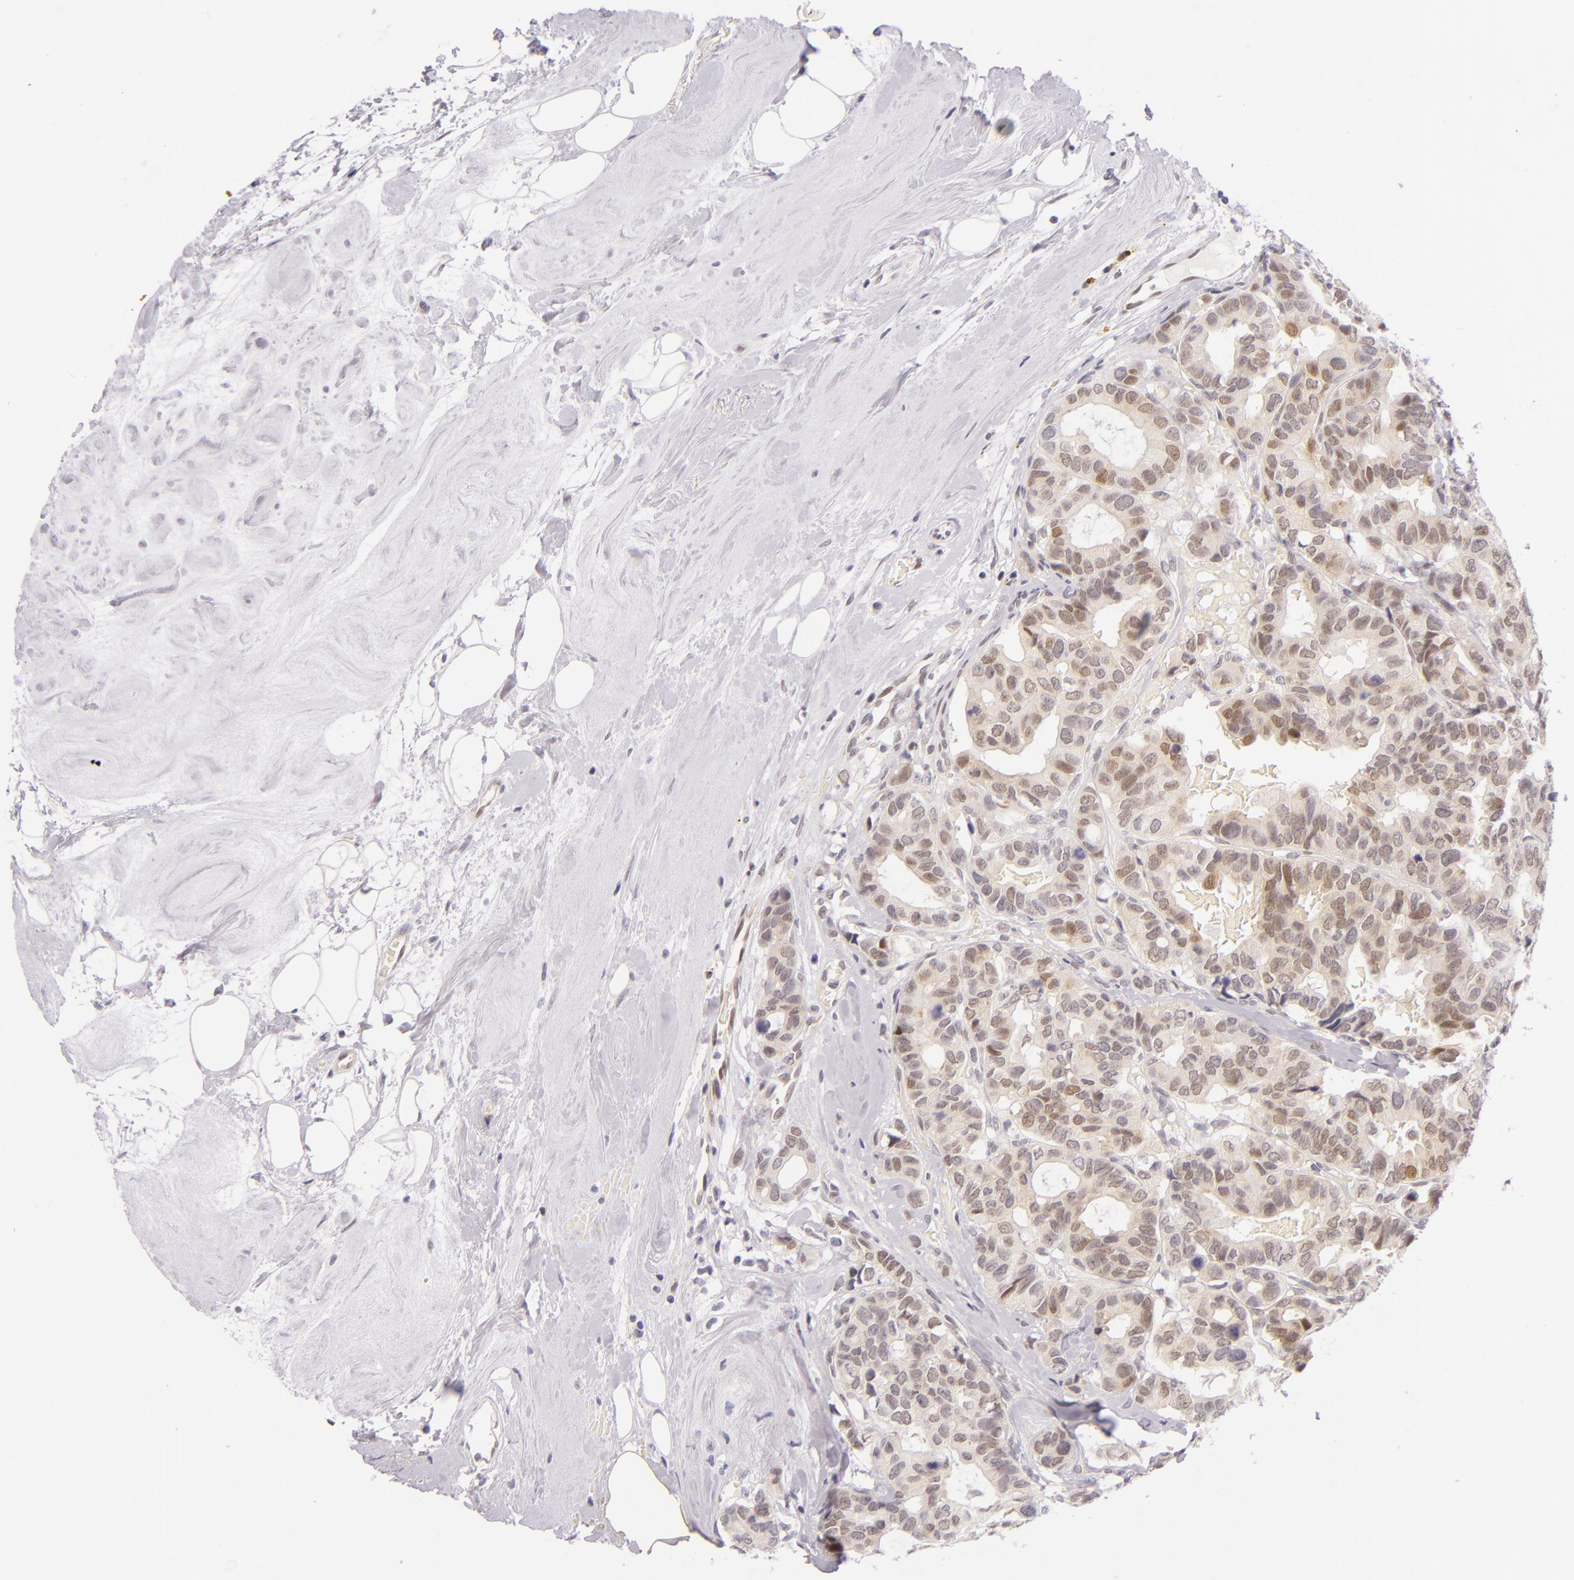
{"staining": {"intensity": "weak", "quantity": "25%-75%", "location": "cytoplasmic/membranous,nuclear"}, "tissue": "breast cancer", "cell_type": "Tumor cells", "image_type": "cancer", "snomed": [{"axis": "morphology", "description": "Duct carcinoma"}, {"axis": "topography", "description": "Breast"}], "caption": "Tumor cells demonstrate low levels of weak cytoplasmic/membranous and nuclear staining in about 25%-75% of cells in intraductal carcinoma (breast). Using DAB (3,3'-diaminobenzidine) (brown) and hematoxylin (blue) stains, captured at high magnification using brightfield microscopy.", "gene": "BCL3", "patient": {"sex": "female", "age": 69}}